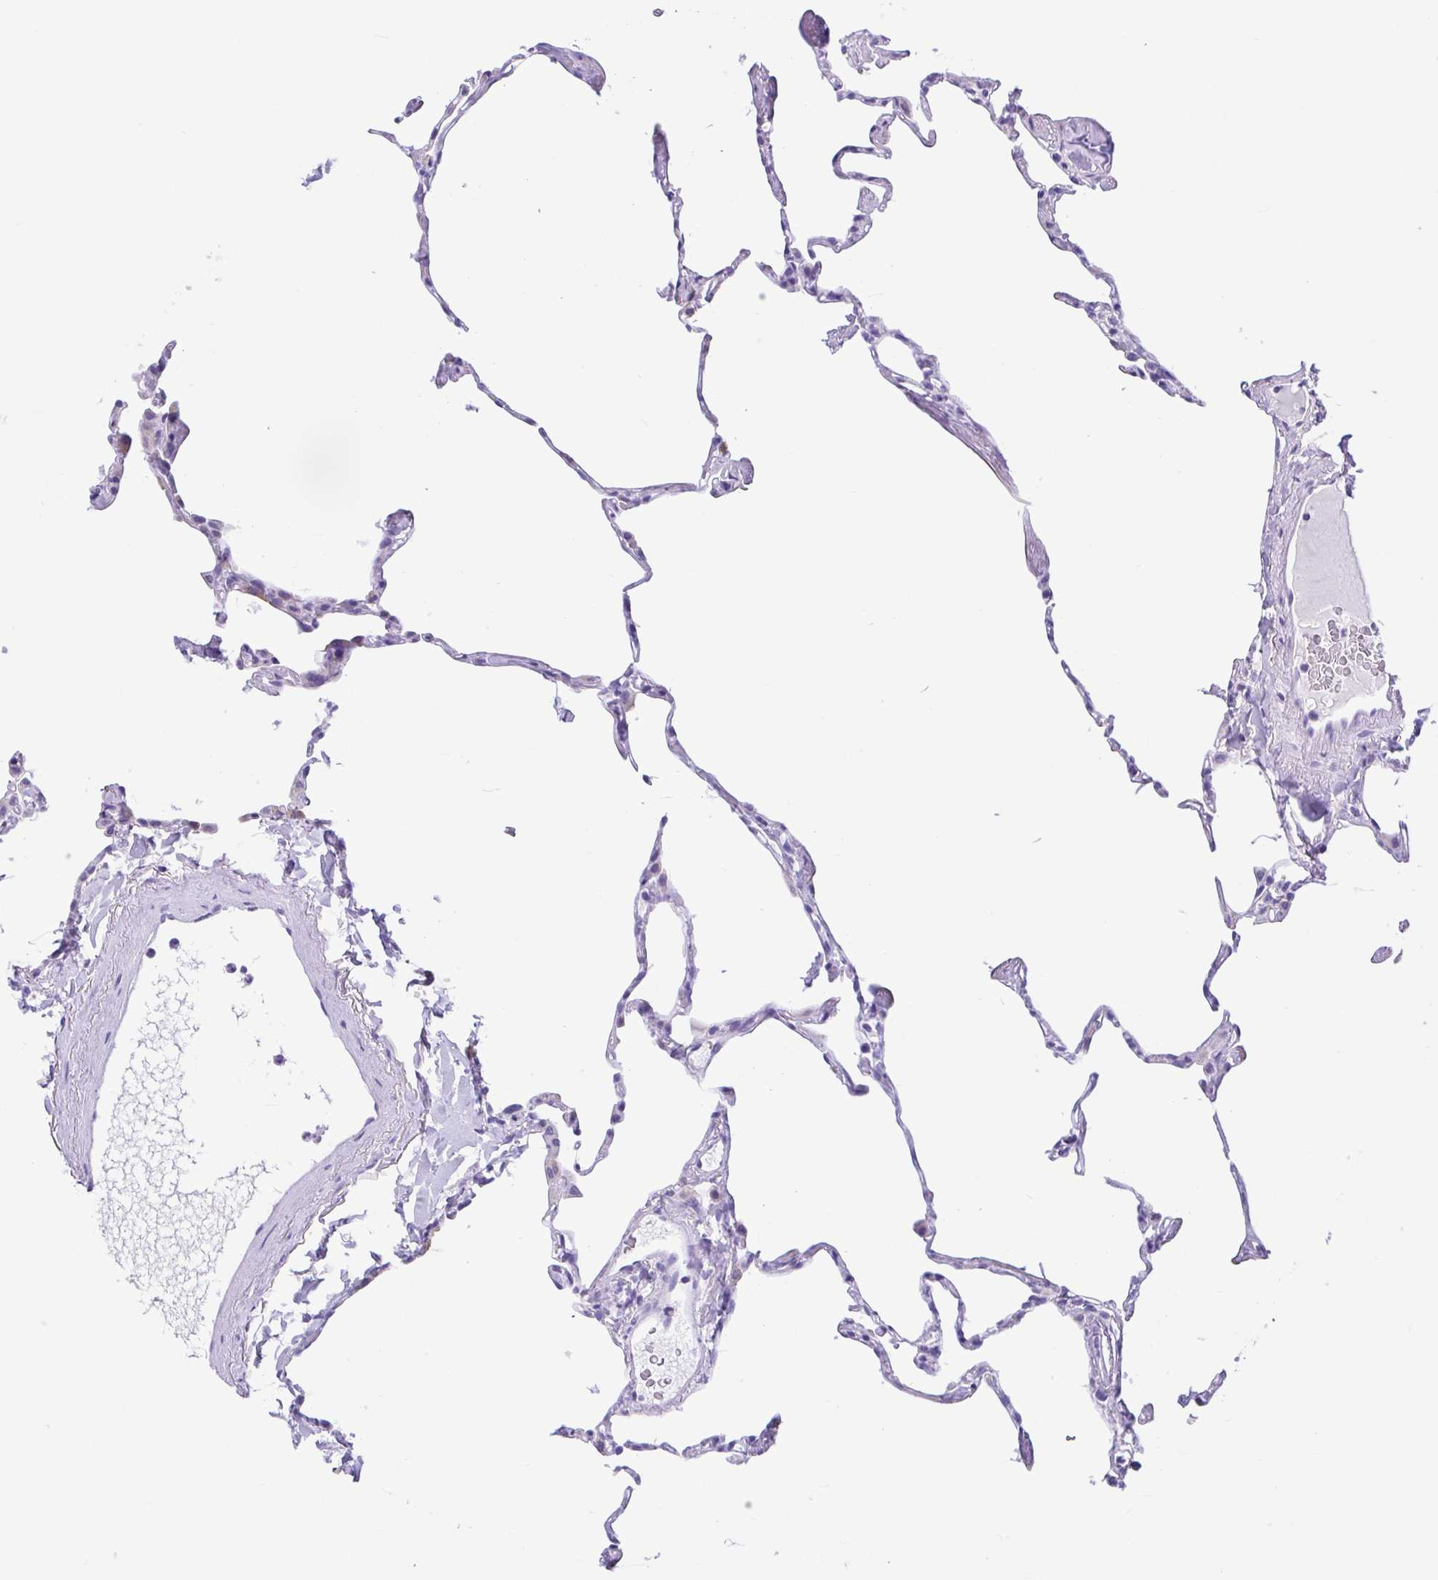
{"staining": {"intensity": "negative", "quantity": "none", "location": "none"}, "tissue": "lung", "cell_type": "Alveolar cells", "image_type": "normal", "snomed": [{"axis": "morphology", "description": "Normal tissue, NOS"}, {"axis": "topography", "description": "Lung"}], "caption": "A high-resolution image shows immunohistochemistry (IHC) staining of normal lung, which displays no significant staining in alveolar cells. Nuclei are stained in blue.", "gene": "ENSG00000274792", "patient": {"sex": "male", "age": 65}}